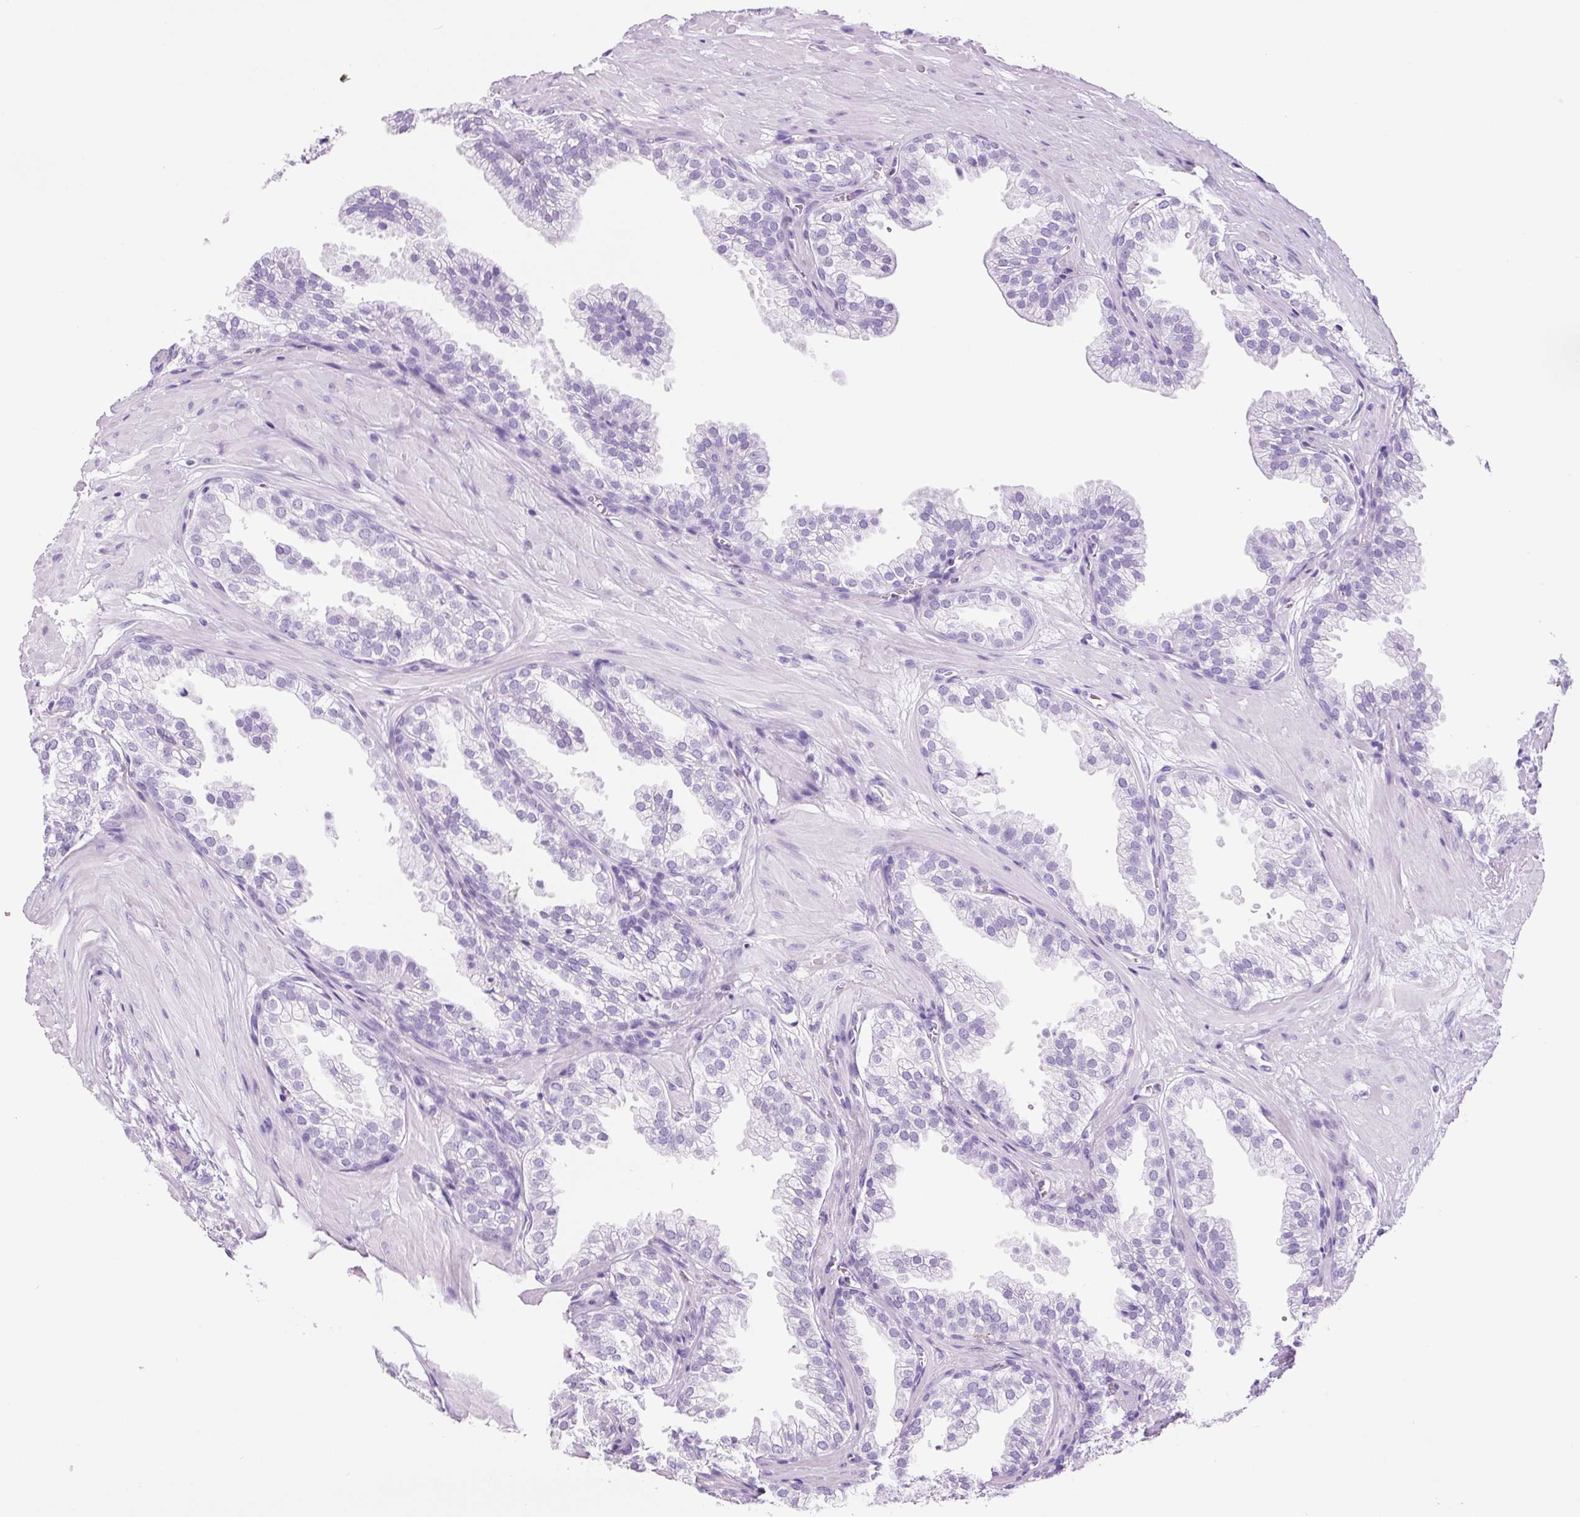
{"staining": {"intensity": "negative", "quantity": "none", "location": "none"}, "tissue": "prostate", "cell_type": "Glandular cells", "image_type": "normal", "snomed": [{"axis": "morphology", "description": "Normal tissue, NOS"}, {"axis": "topography", "description": "Prostate"}, {"axis": "topography", "description": "Peripheral nerve tissue"}], "caption": "Protein analysis of benign prostate shows no significant staining in glandular cells.", "gene": "ADSS1", "patient": {"sex": "male", "age": 55}}